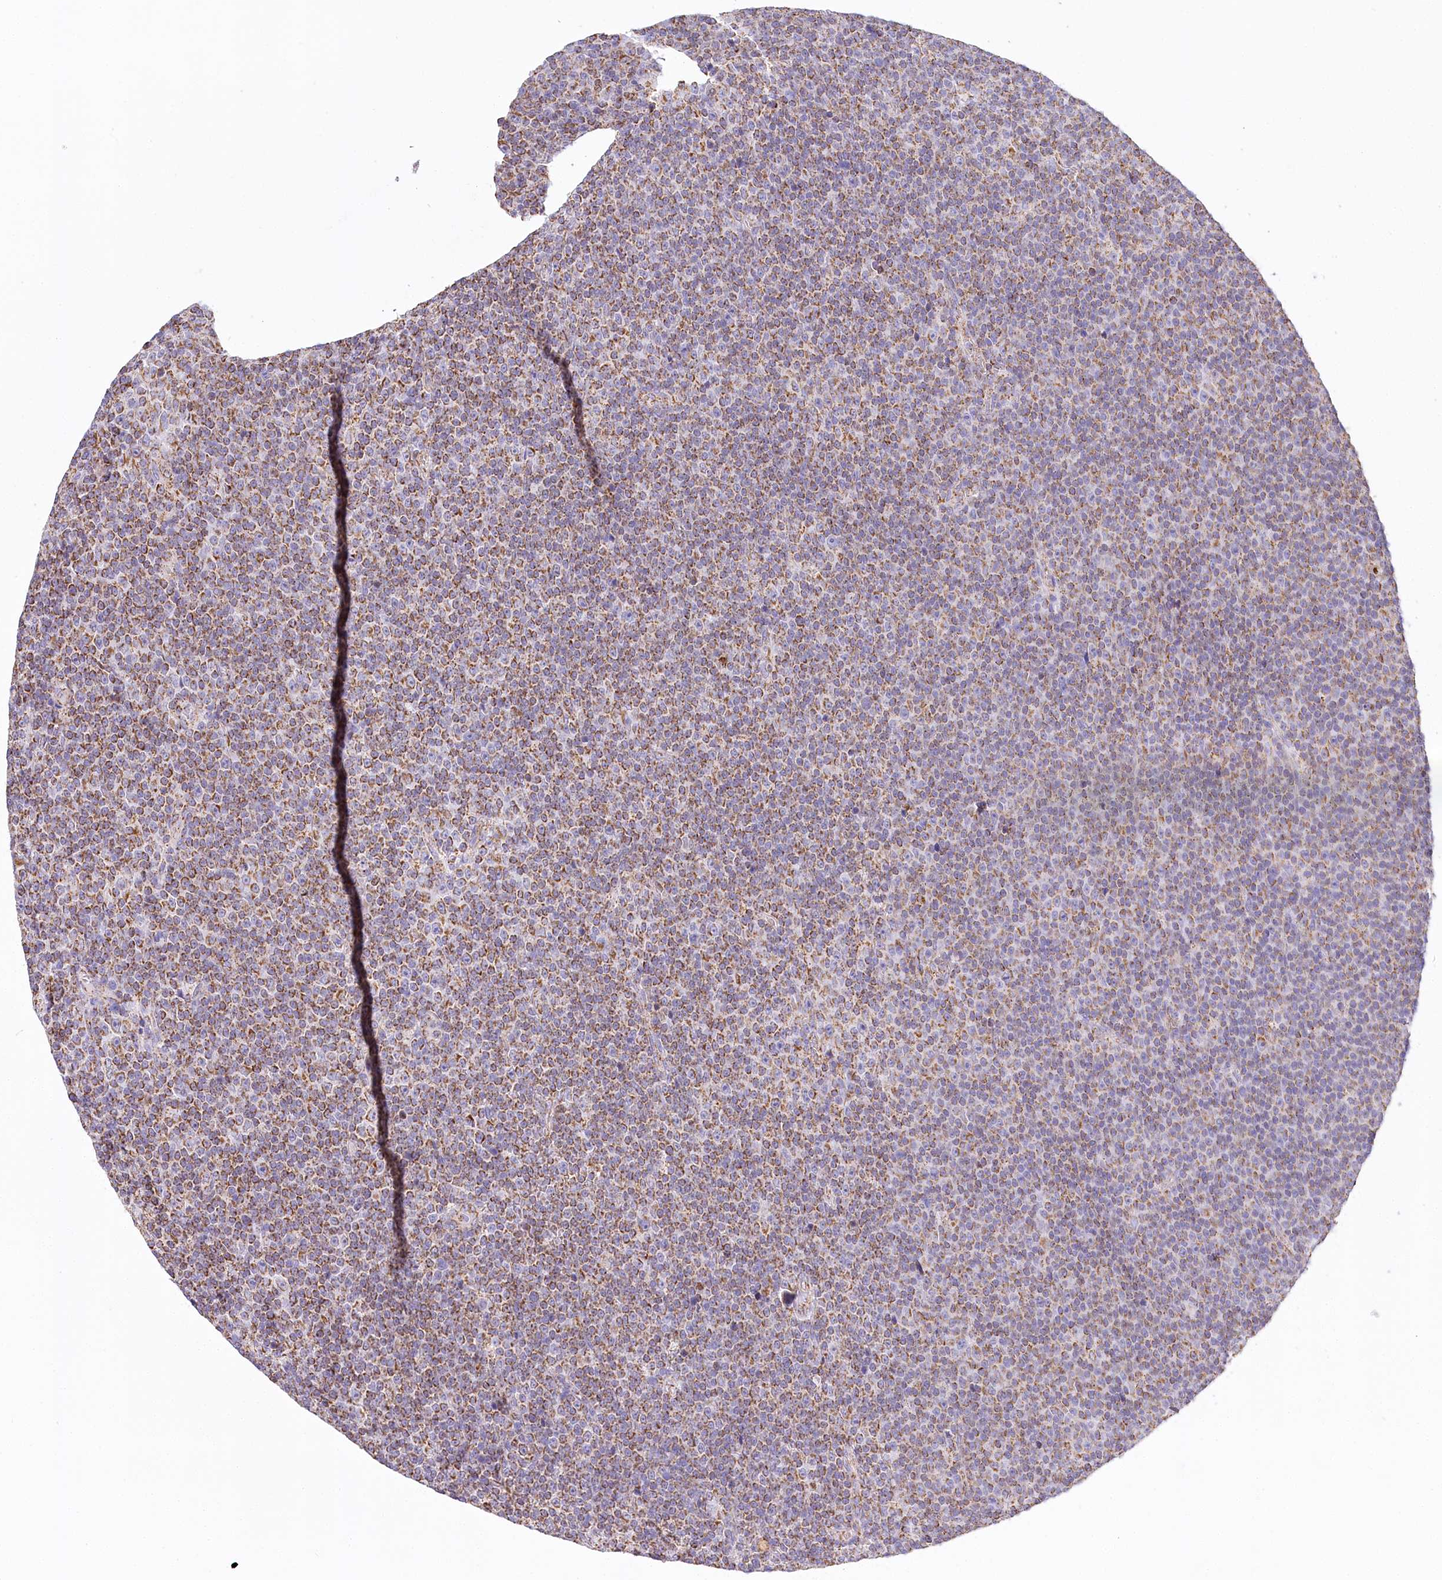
{"staining": {"intensity": "moderate", "quantity": "25%-75%", "location": "cytoplasmic/membranous"}, "tissue": "lymphoma", "cell_type": "Tumor cells", "image_type": "cancer", "snomed": [{"axis": "morphology", "description": "Malignant lymphoma, non-Hodgkin's type, Low grade"}, {"axis": "topography", "description": "Lymph node"}], "caption": "This image reveals IHC staining of human lymphoma, with medium moderate cytoplasmic/membranous expression in approximately 25%-75% of tumor cells.", "gene": "LSS", "patient": {"sex": "female", "age": 67}}